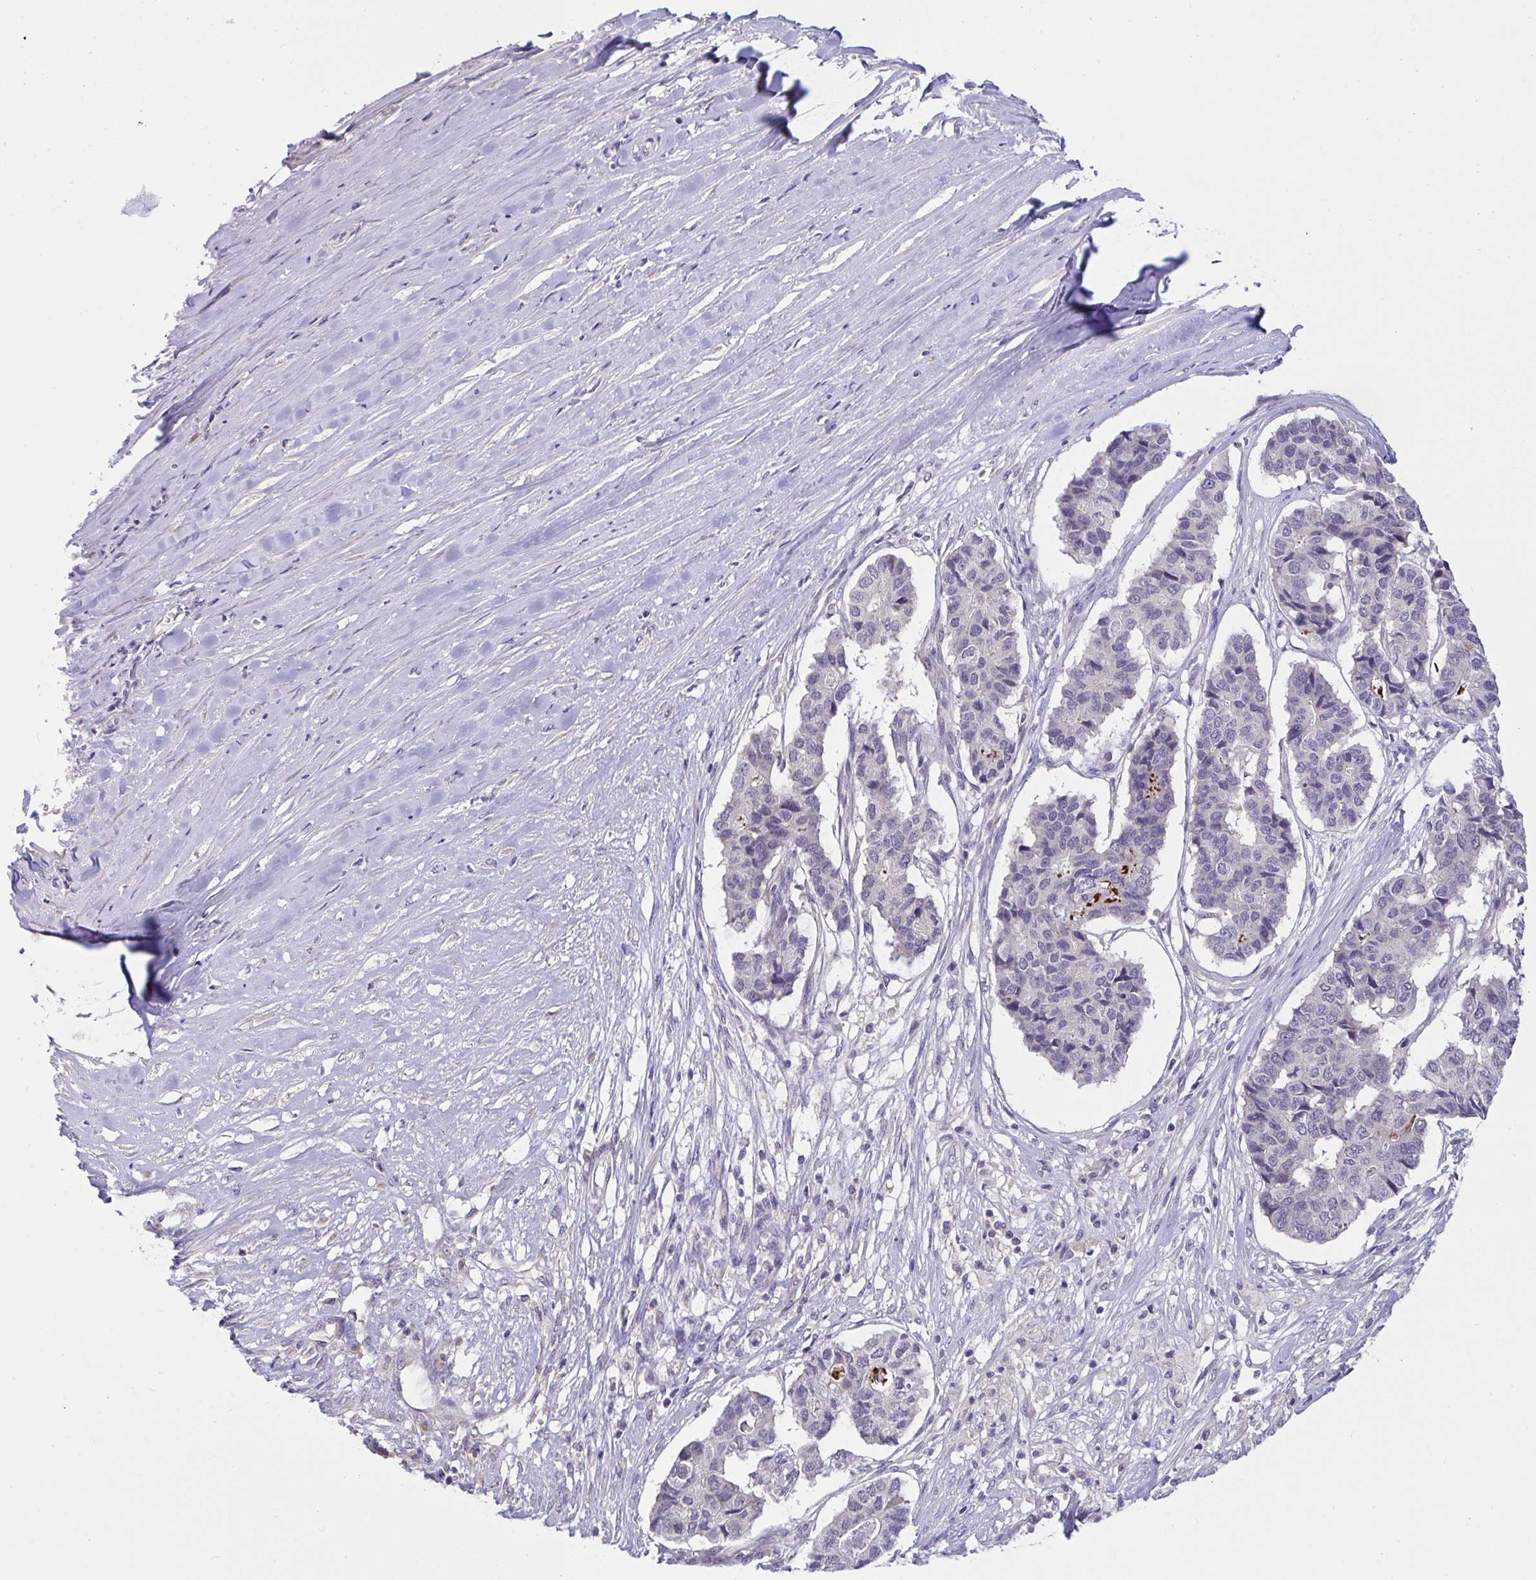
{"staining": {"intensity": "negative", "quantity": "none", "location": "none"}, "tissue": "pancreatic cancer", "cell_type": "Tumor cells", "image_type": "cancer", "snomed": [{"axis": "morphology", "description": "Adenocarcinoma, NOS"}, {"axis": "topography", "description": "Pancreas"}], "caption": "There is no significant positivity in tumor cells of pancreatic cancer.", "gene": "TMEM41A", "patient": {"sex": "male", "age": 50}}